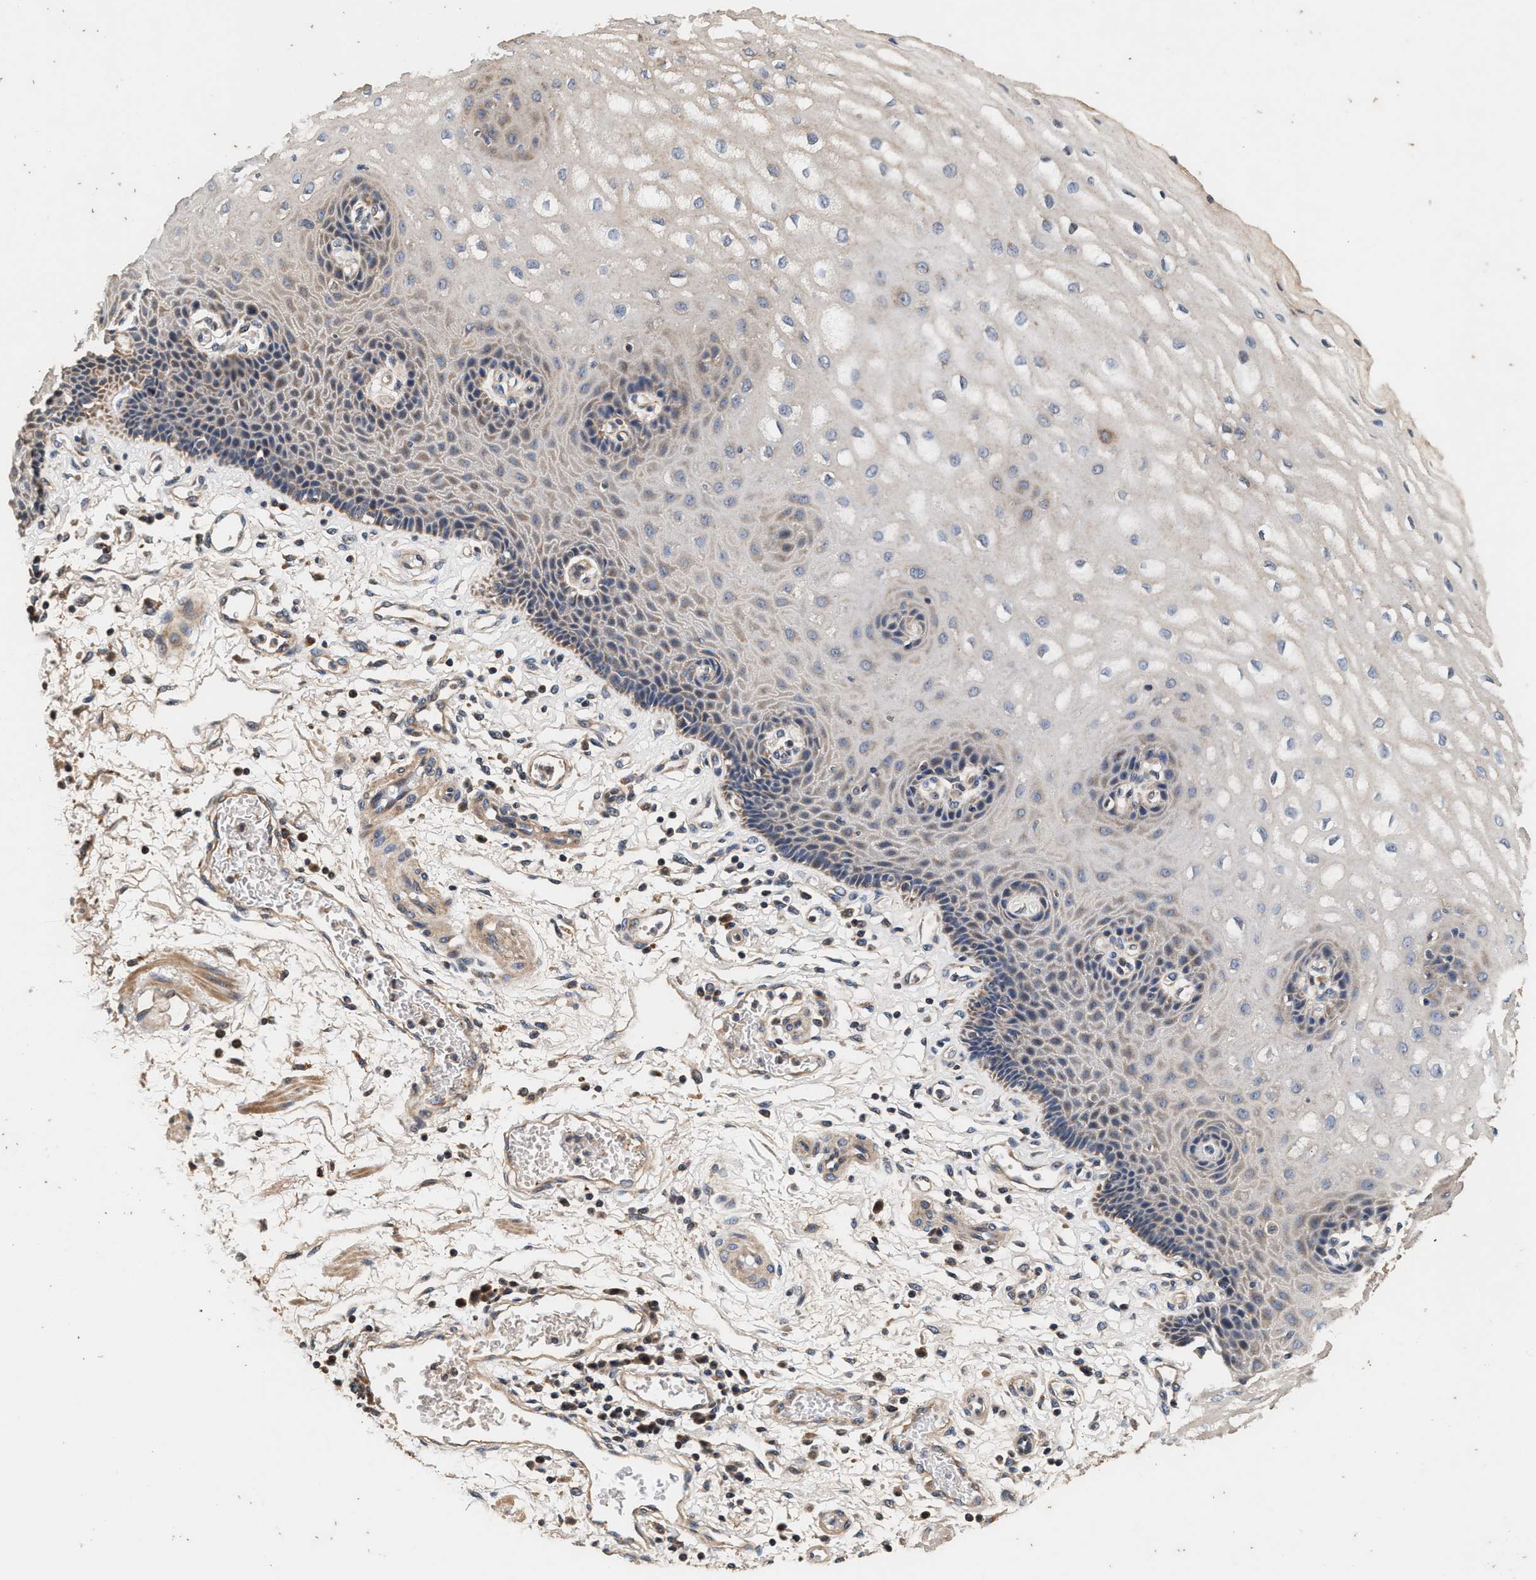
{"staining": {"intensity": "weak", "quantity": "25%-75%", "location": "cytoplasmic/membranous"}, "tissue": "esophagus", "cell_type": "Squamous epithelial cells", "image_type": "normal", "snomed": [{"axis": "morphology", "description": "Normal tissue, NOS"}, {"axis": "topography", "description": "Esophagus"}], "caption": "DAB (3,3'-diaminobenzidine) immunohistochemical staining of unremarkable esophagus reveals weak cytoplasmic/membranous protein expression in about 25%-75% of squamous epithelial cells.", "gene": "PTGR3", "patient": {"sex": "male", "age": 54}}